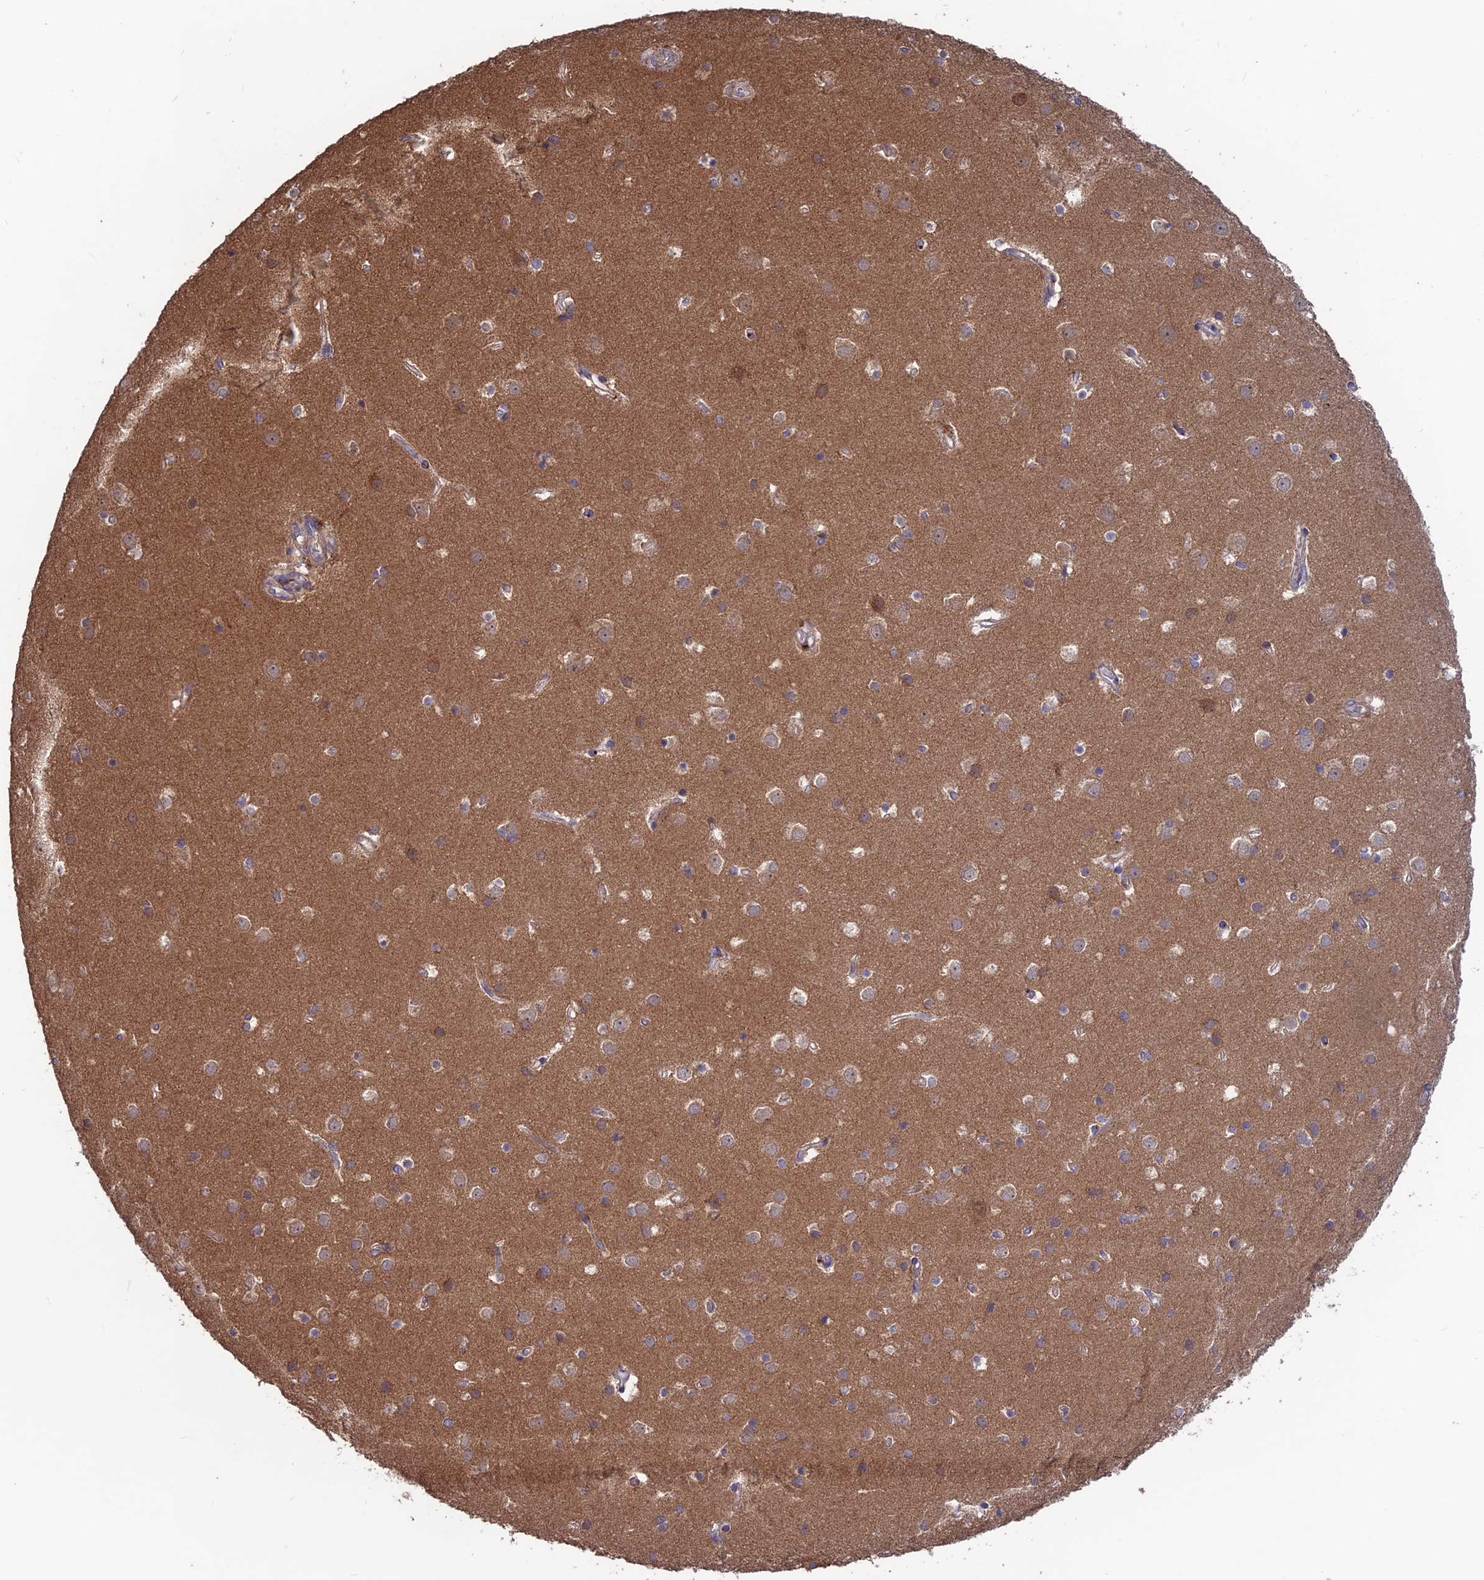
{"staining": {"intensity": "weak", "quantity": ">75%", "location": "cytoplasmic/membranous"}, "tissue": "cerebral cortex", "cell_type": "Endothelial cells", "image_type": "normal", "snomed": [{"axis": "morphology", "description": "Normal tissue, NOS"}, {"axis": "topography", "description": "Cerebral cortex"}], "caption": "DAB (3,3'-diaminobenzidine) immunohistochemical staining of benign human cerebral cortex displays weak cytoplasmic/membranous protein staining in about >75% of endothelial cells. (Brightfield microscopy of DAB IHC at high magnification).", "gene": "SHISA5", "patient": {"sex": "male", "age": 54}}